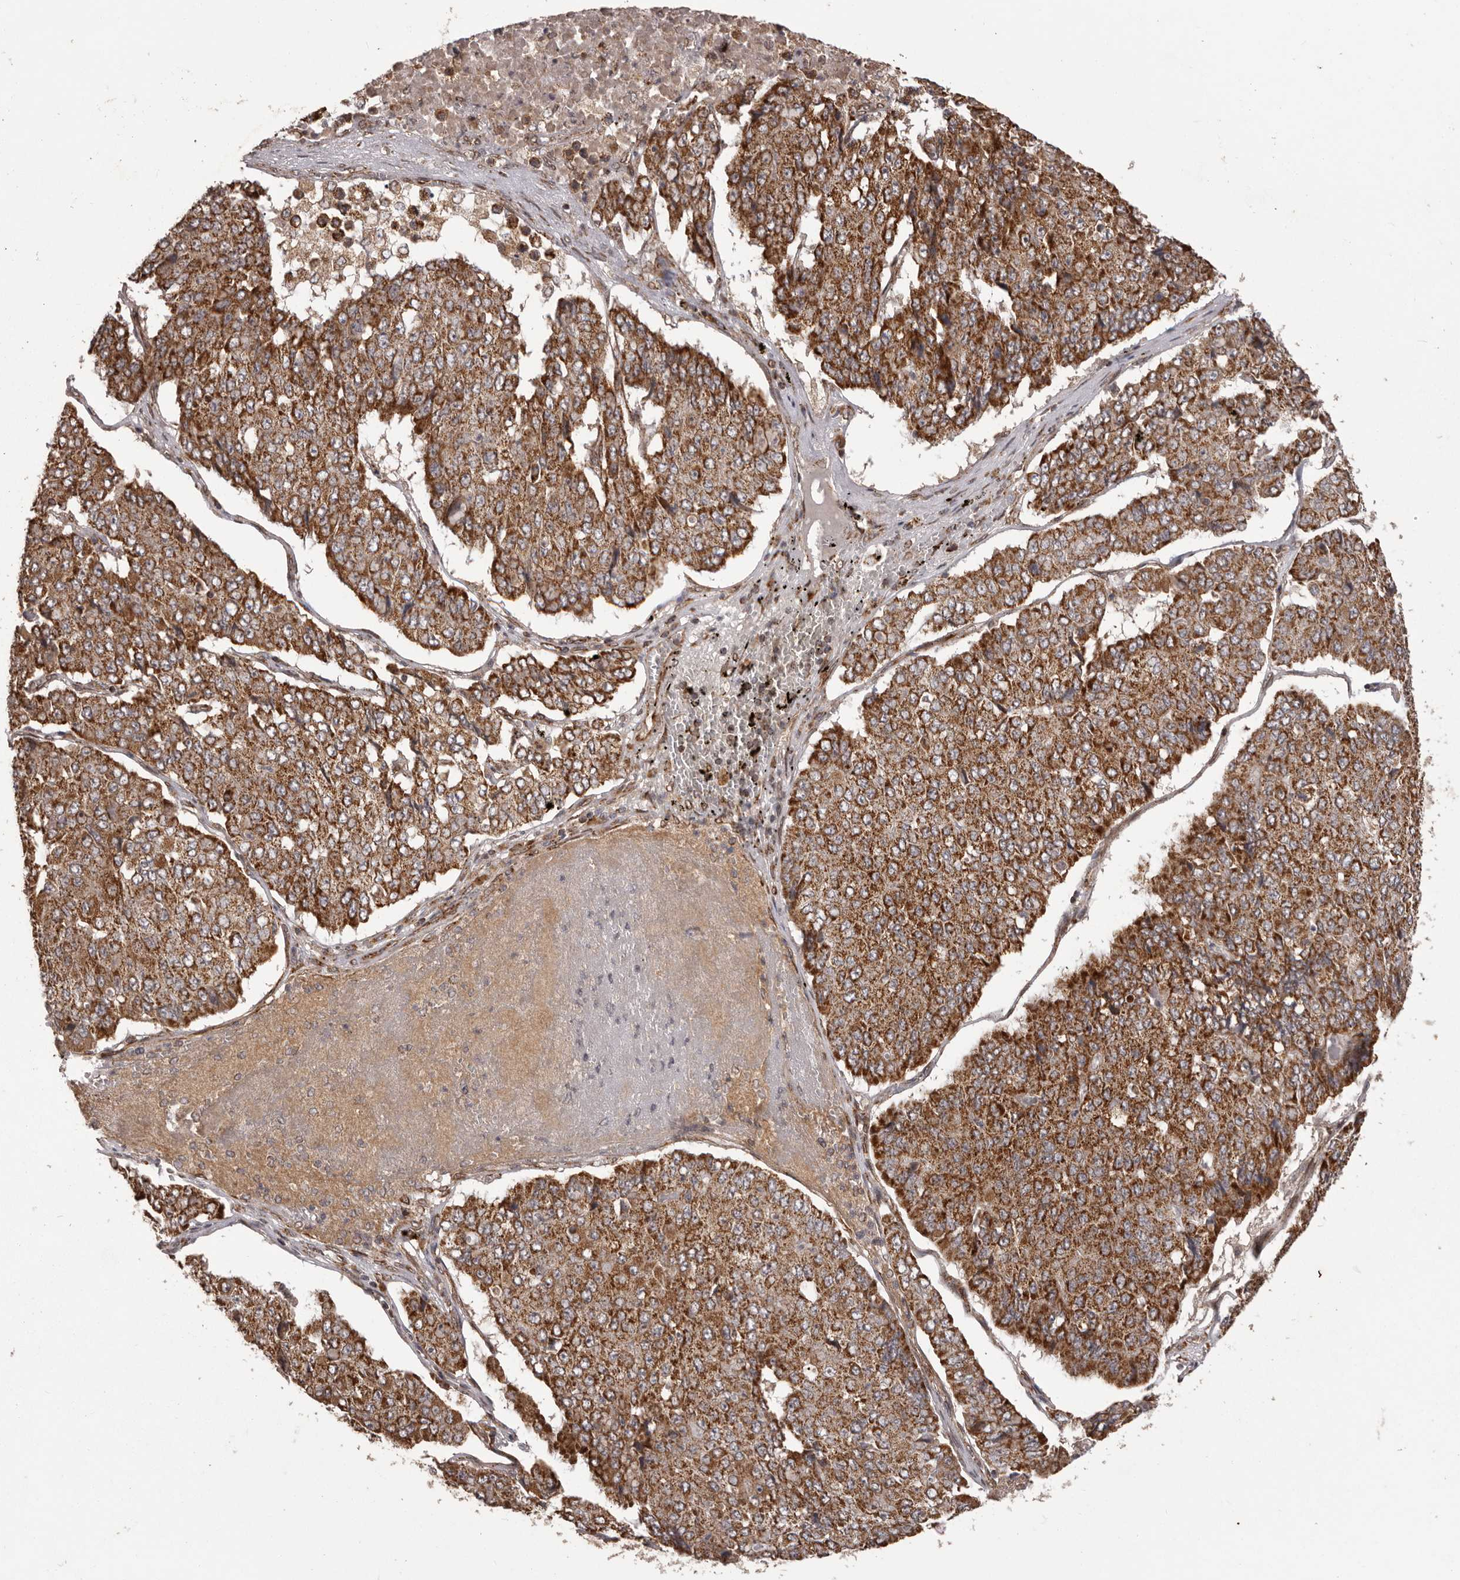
{"staining": {"intensity": "strong", "quantity": ">75%", "location": "cytoplasmic/membranous"}, "tissue": "pancreatic cancer", "cell_type": "Tumor cells", "image_type": "cancer", "snomed": [{"axis": "morphology", "description": "Adenocarcinoma, NOS"}, {"axis": "topography", "description": "Pancreas"}], "caption": "A brown stain shows strong cytoplasmic/membranous expression of a protein in pancreatic cancer (adenocarcinoma) tumor cells.", "gene": "CHRM2", "patient": {"sex": "male", "age": 50}}